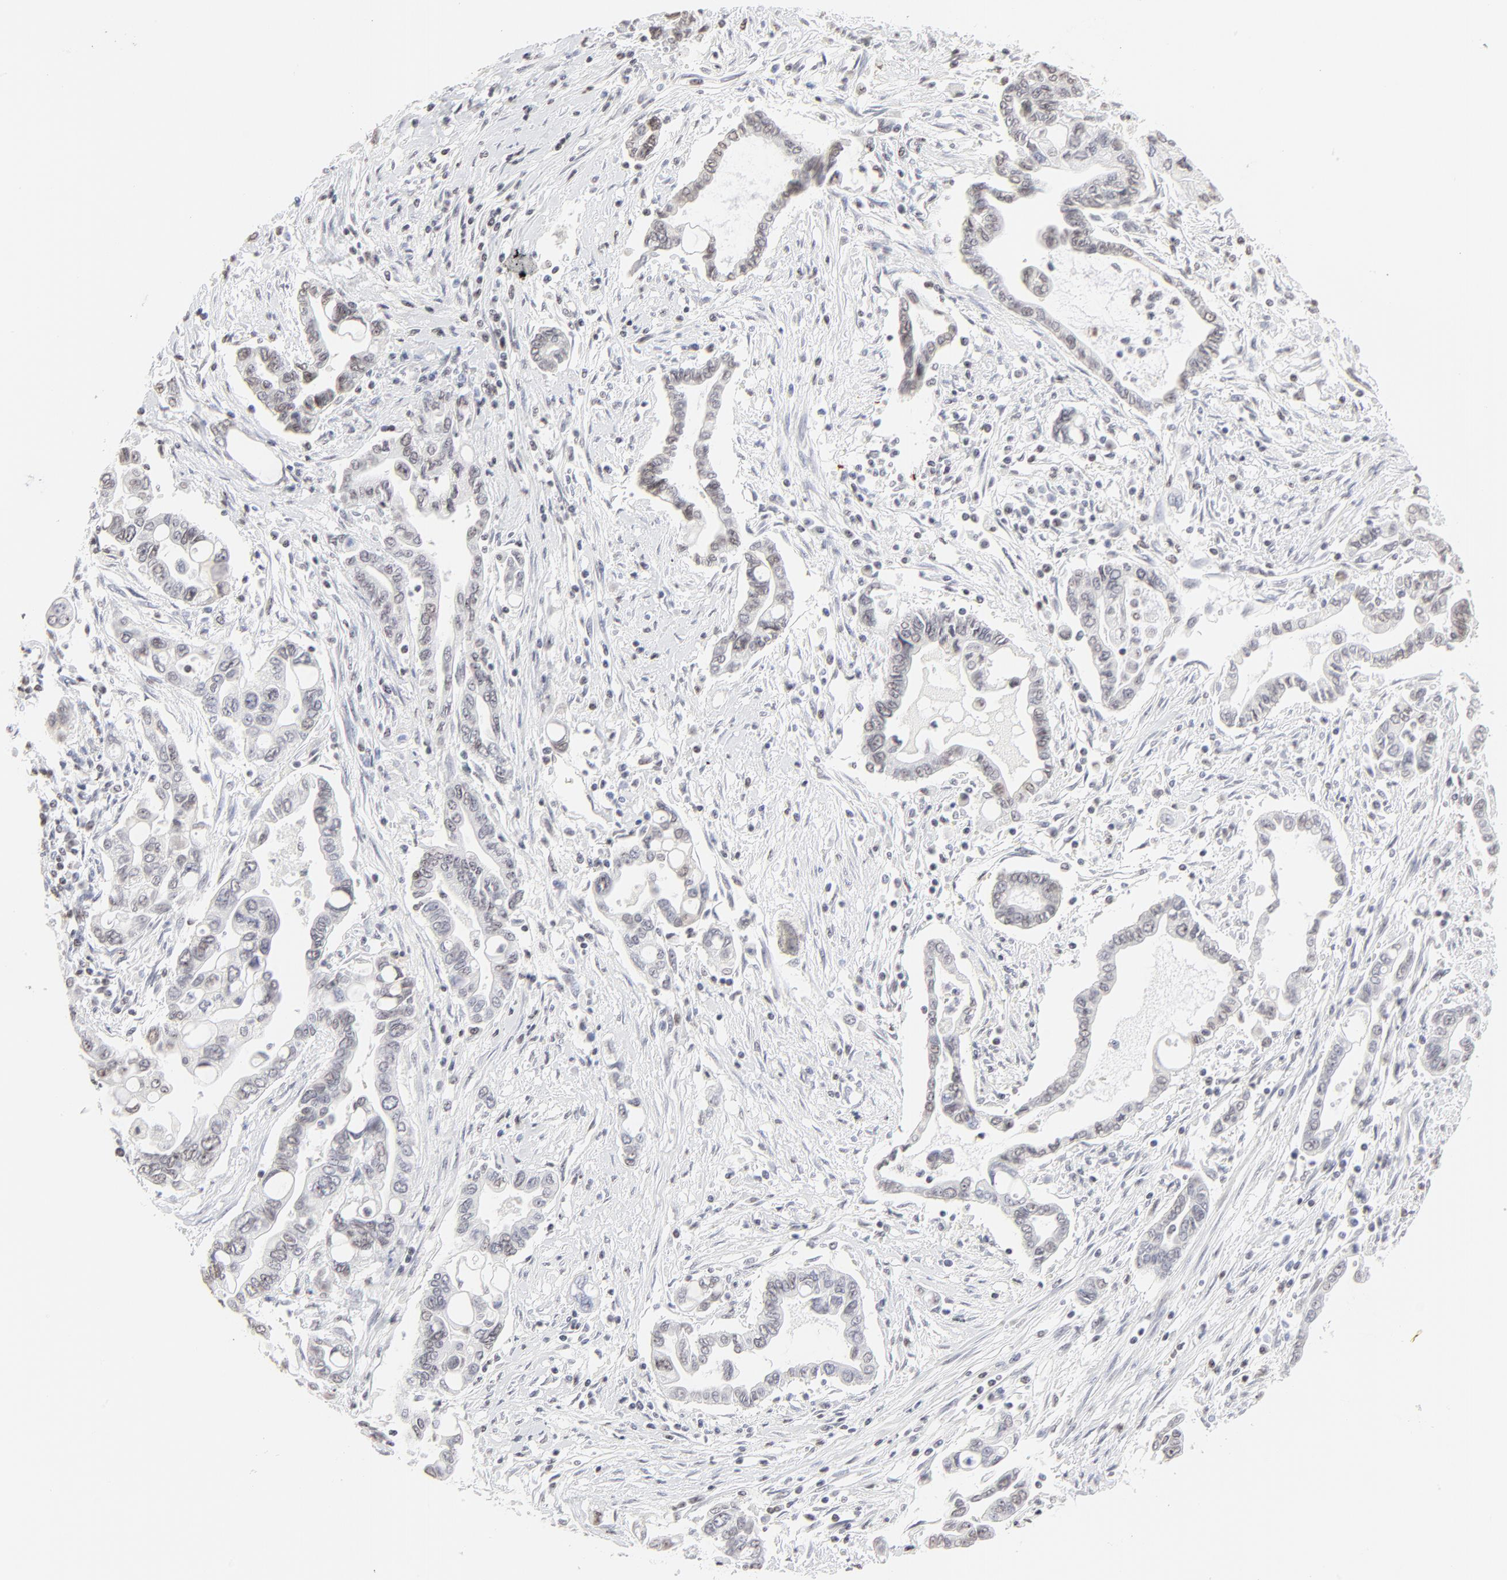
{"staining": {"intensity": "negative", "quantity": "none", "location": "none"}, "tissue": "pancreatic cancer", "cell_type": "Tumor cells", "image_type": "cancer", "snomed": [{"axis": "morphology", "description": "Adenocarcinoma, NOS"}, {"axis": "topography", "description": "Pancreas"}], "caption": "Immunohistochemistry (IHC) of human pancreatic adenocarcinoma exhibits no positivity in tumor cells.", "gene": "NFIL3", "patient": {"sex": "female", "age": 57}}